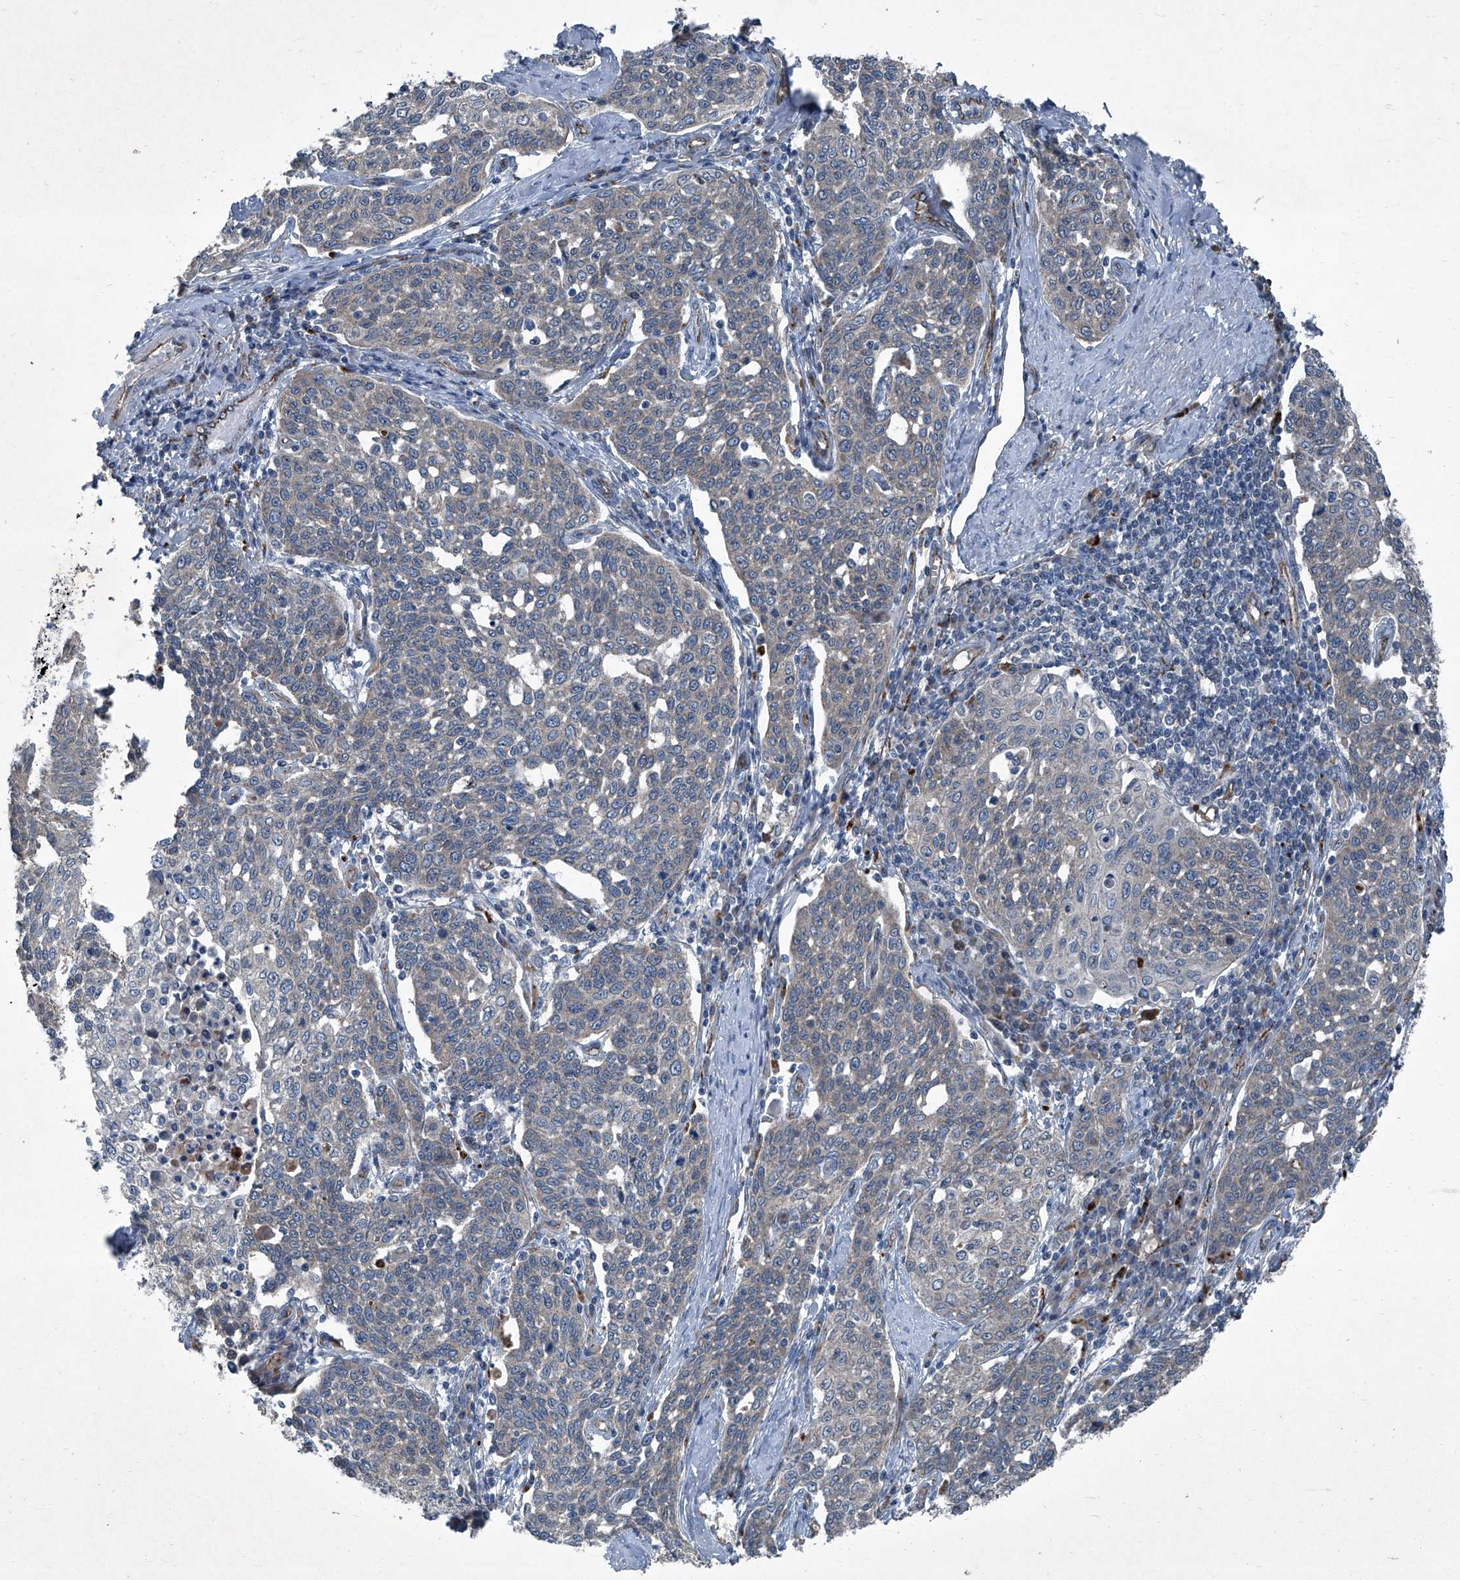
{"staining": {"intensity": "negative", "quantity": "none", "location": "none"}, "tissue": "cervical cancer", "cell_type": "Tumor cells", "image_type": "cancer", "snomed": [{"axis": "morphology", "description": "Squamous cell carcinoma, NOS"}, {"axis": "topography", "description": "Cervix"}], "caption": "This is an IHC histopathology image of cervical squamous cell carcinoma. There is no staining in tumor cells.", "gene": "SENP2", "patient": {"sex": "female", "age": 34}}